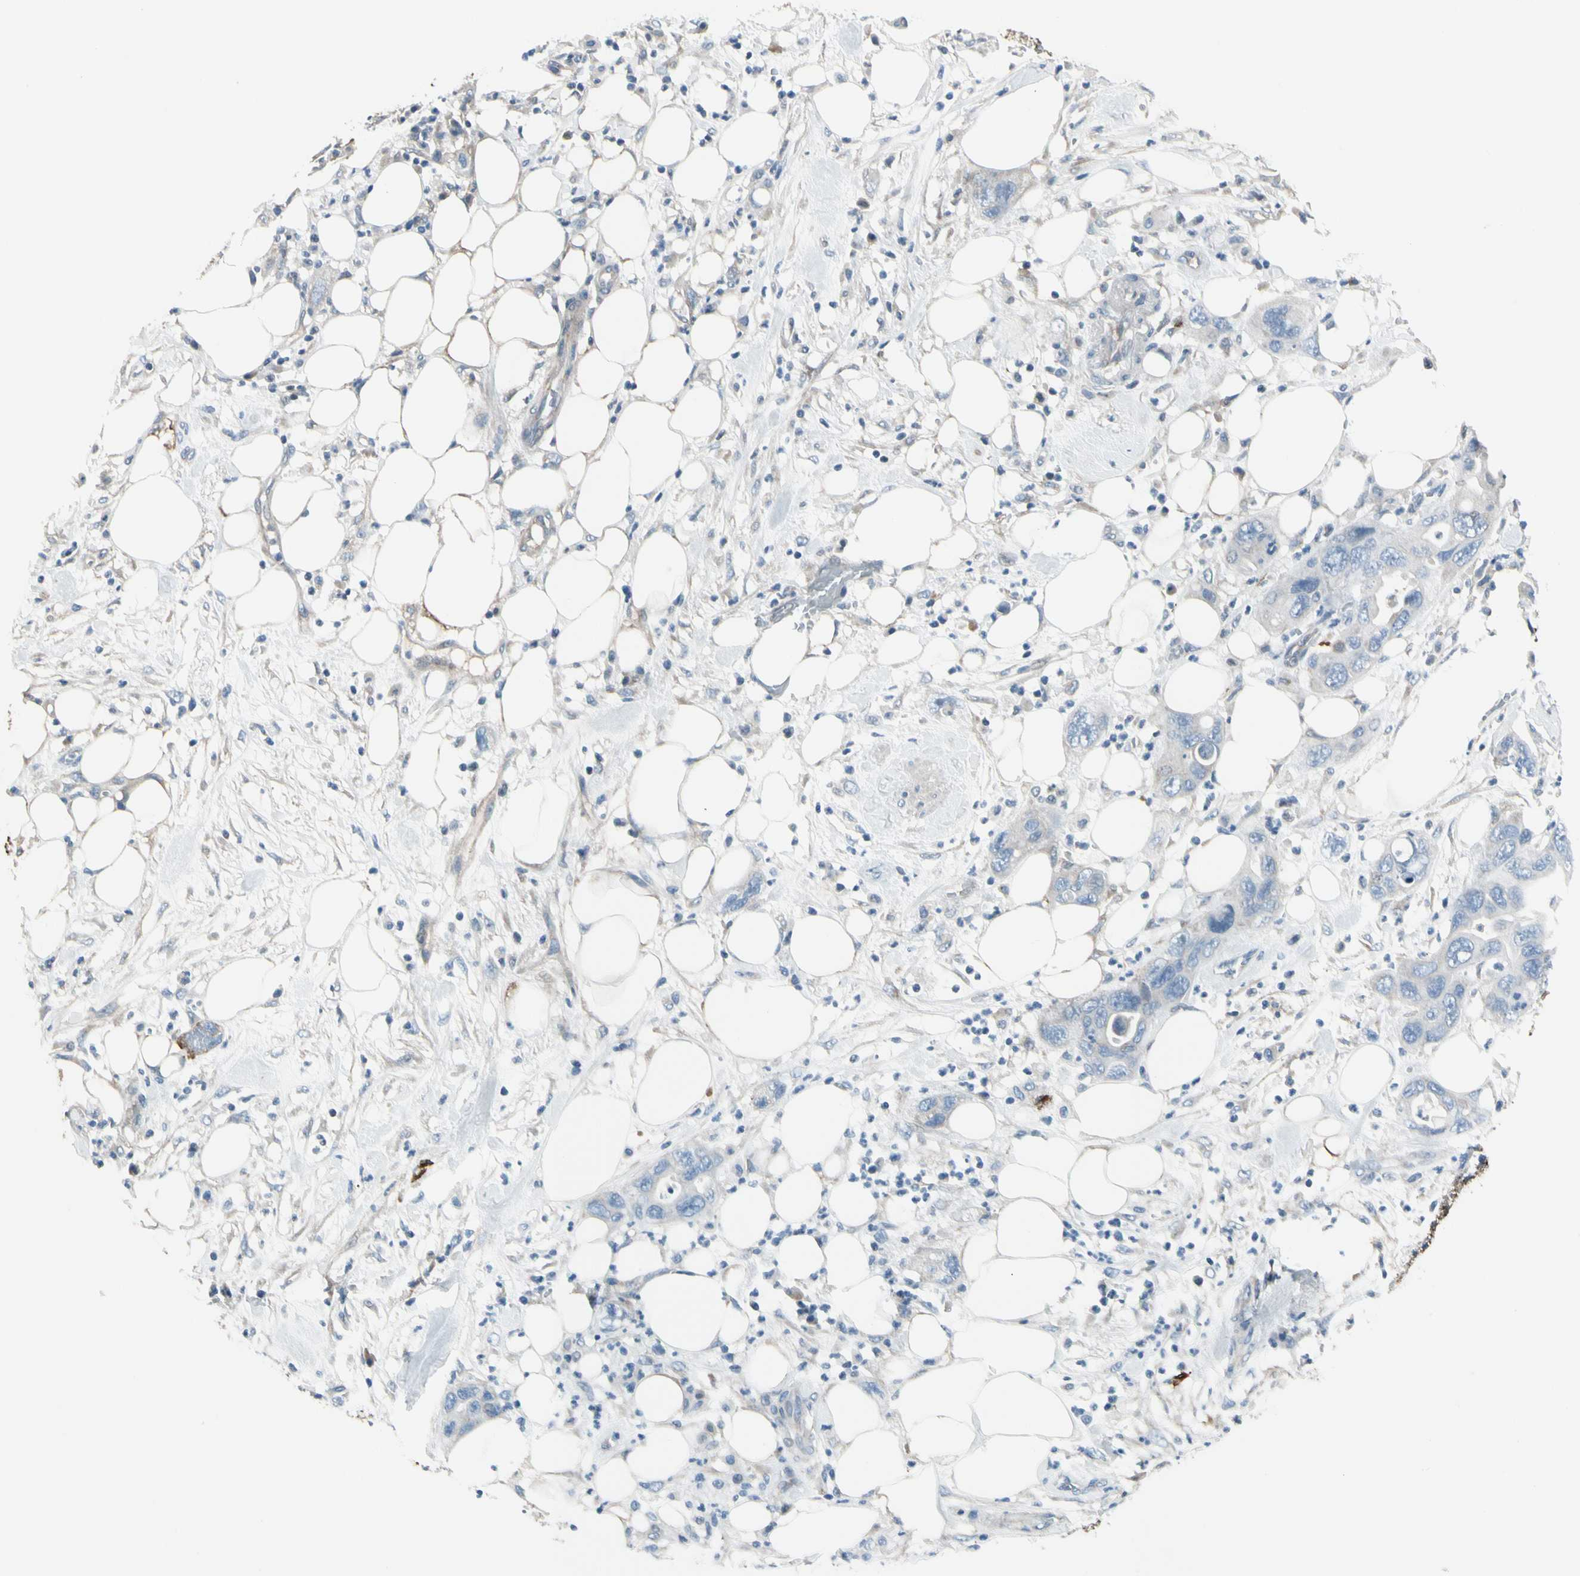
{"staining": {"intensity": "negative", "quantity": "none", "location": "none"}, "tissue": "pancreatic cancer", "cell_type": "Tumor cells", "image_type": "cancer", "snomed": [{"axis": "morphology", "description": "Adenocarcinoma, NOS"}, {"axis": "topography", "description": "Pancreas"}], "caption": "Tumor cells show no significant expression in pancreatic cancer (adenocarcinoma). Nuclei are stained in blue.", "gene": "PIGR", "patient": {"sex": "female", "age": 71}}